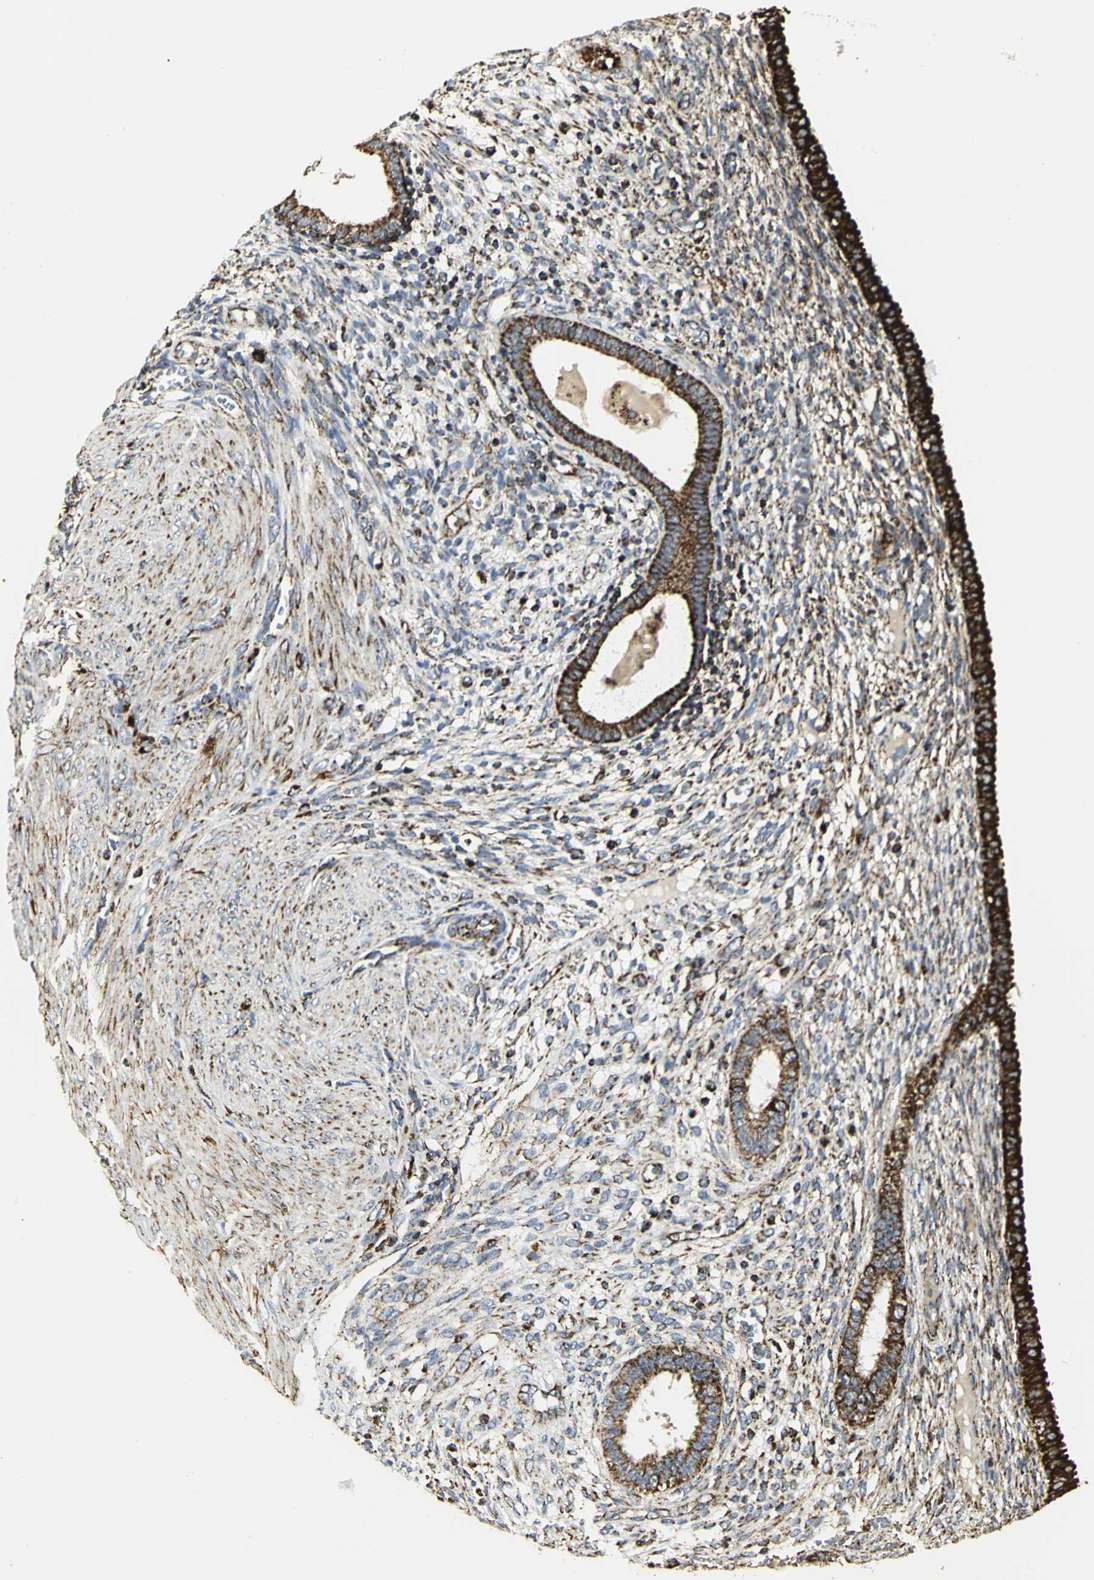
{"staining": {"intensity": "strong", "quantity": "25%-75%", "location": "cytoplasmic/membranous"}, "tissue": "endometrium", "cell_type": "Cells in endometrial stroma", "image_type": "normal", "snomed": [{"axis": "morphology", "description": "Normal tissue, NOS"}, {"axis": "topography", "description": "Endometrium"}], "caption": "IHC (DAB) staining of unremarkable endometrium displays strong cytoplasmic/membranous protein staining in approximately 25%-75% of cells in endometrial stroma.", "gene": "VDAC1", "patient": {"sex": "female", "age": 72}}